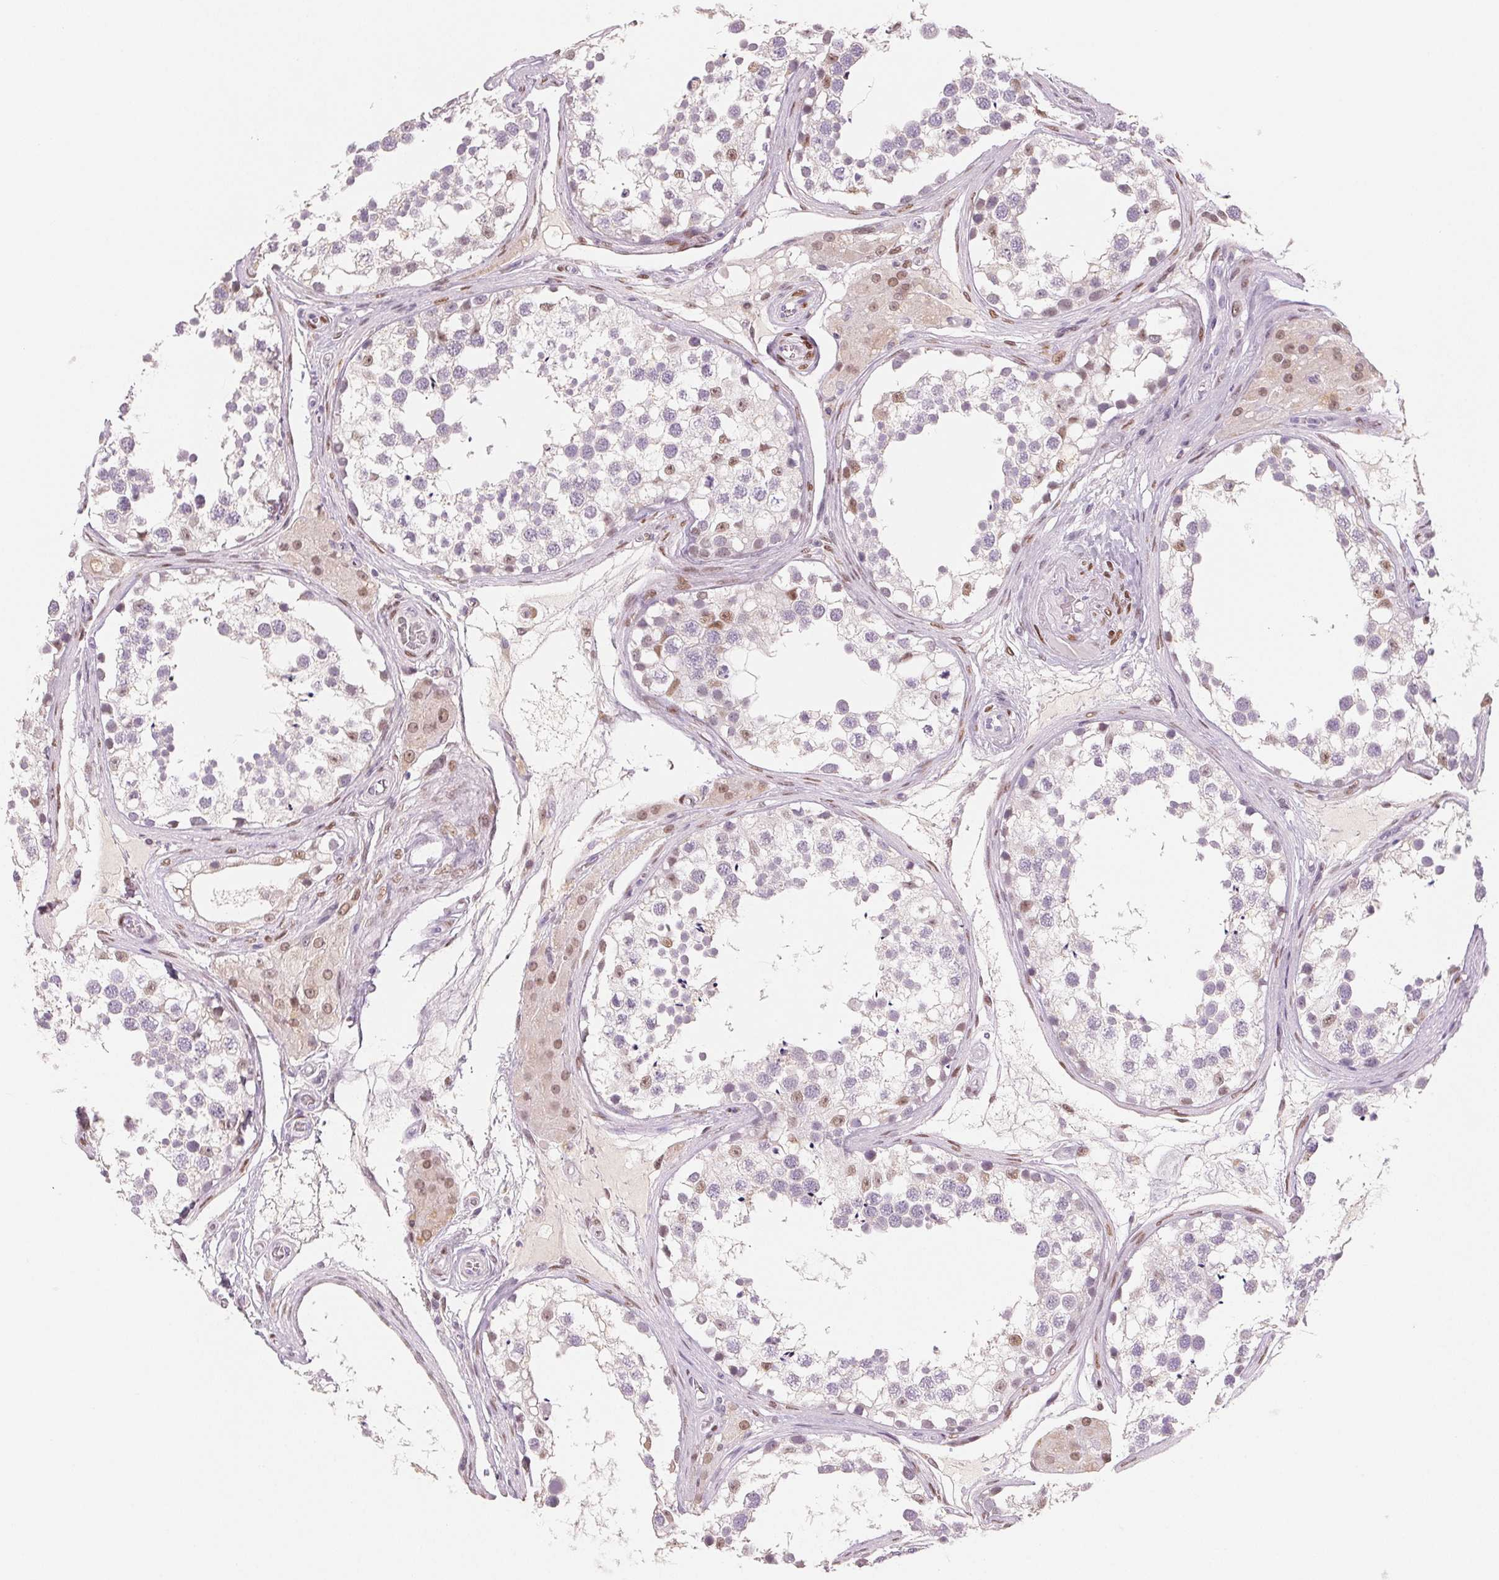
{"staining": {"intensity": "moderate", "quantity": "<25%", "location": "nuclear"}, "tissue": "testis", "cell_type": "Cells in seminiferous ducts", "image_type": "normal", "snomed": [{"axis": "morphology", "description": "Normal tissue, NOS"}, {"axis": "morphology", "description": "Seminoma, NOS"}, {"axis": "topography", "description": "Testis"}], "caption": "High-power microscopy captured an immunohistochemistry (IHC) image of normal testis, revealing moderate nuclear expression in about <25% of cells in seminiferous ducts. (IHC, brightfield microscopy, high magnification).", "gene": "SMARCD3", "patient": {"sex": "male", "age": 65}}